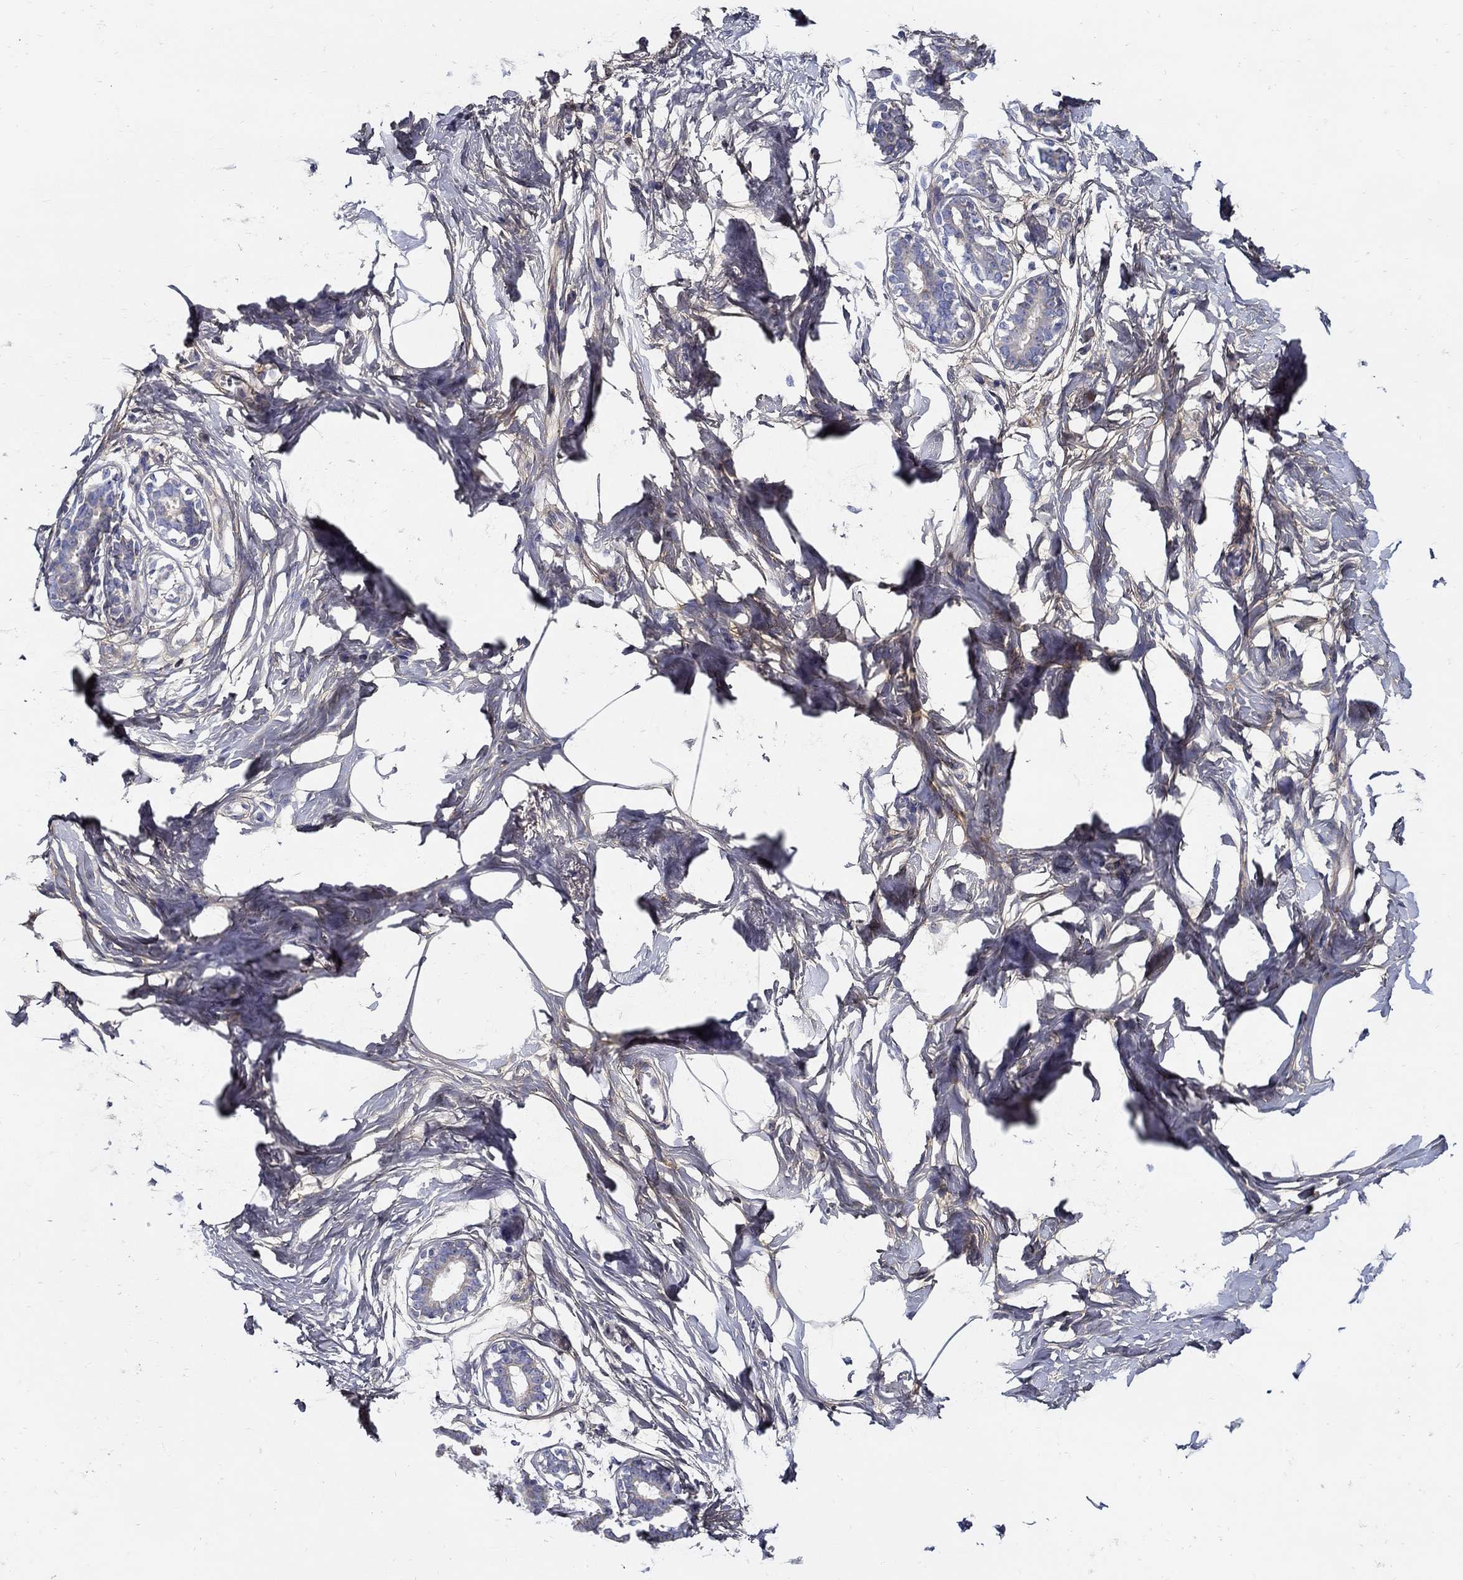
{"staining": {"intensity": "negative", "quantity": "none", "location": "none"}, "tissue": "breast", "cell_type": "Adipocytes", "image_type": "normal", "snomed": [{"axis": "morphology", "description": "Normal tissue, NOS"}, {"axis": "morphology", "description": "Lobular carcinoma, in situ"}, {"axis": "topography", "description": "Breast"}], "caption": "This is a micrograph of immunohistochemistry staining of unremarkable breast, which shows no expression in adipocytes.", "gene": "TGFBI", "patient": {"sex": "female", "age": 35}}